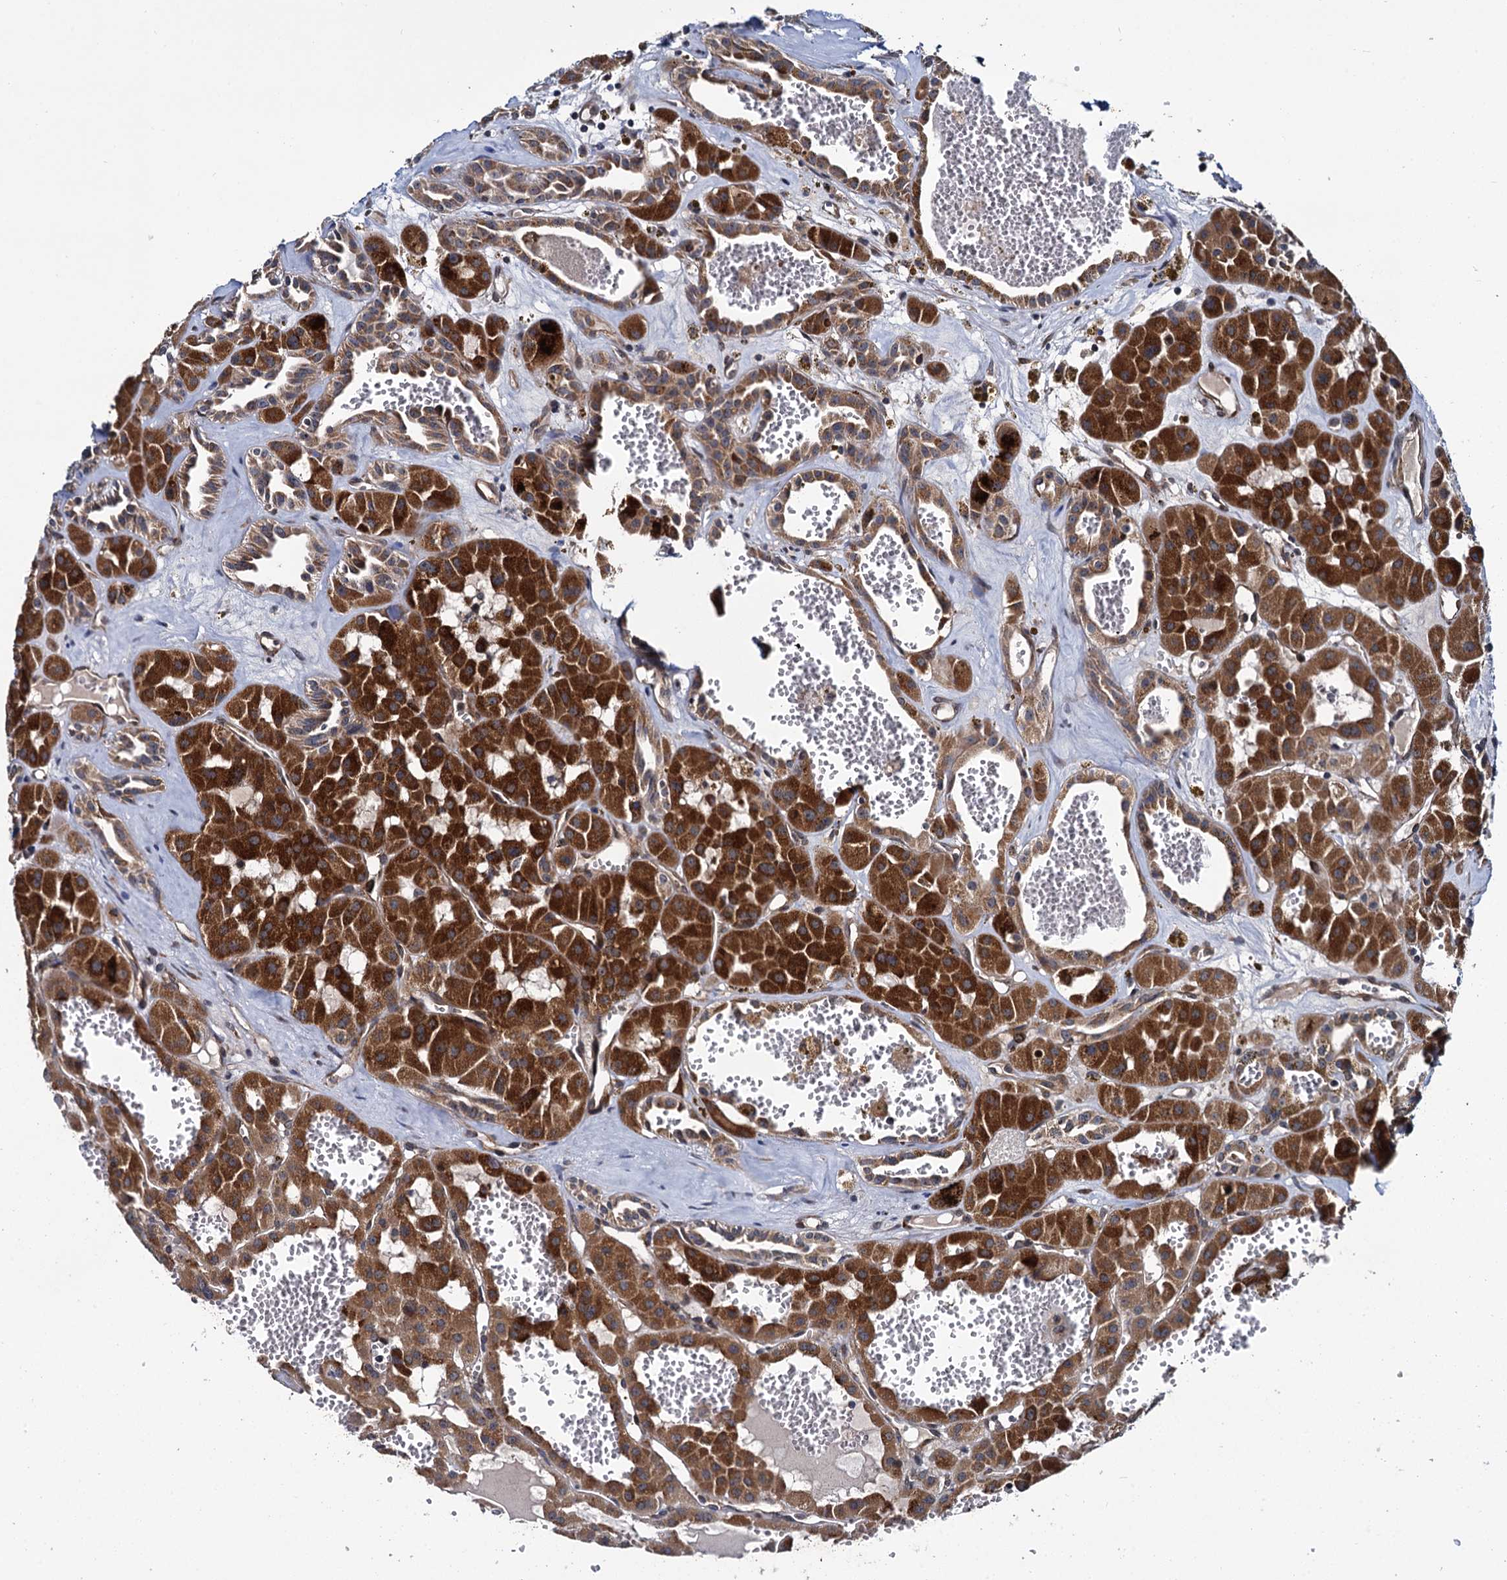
{"staining": {"intensity": "strong", "quantity": ">75%", "location": "cytoplasmic/membranous"}, "tissue": "renal cancer", "cell_type": "Tumor cells", "image_type": "cancer", "snomed": [{"axis": "morphology", "description": "Carcinoma, NOS"}, {"axis": "topography", "description": "Kidney"}], "caption": "Tumor cells display high levels of strong cytoplasmic/membranous positivity in about >75% of cells in renal cancer (carcinoma). The staining is performed using DAB (3,3'-diaminobenzidine) brown chromogen to label protein expression. The nuclei are counter-stained blue using hematoxylin.", "gene": "ARHGAP42", "patient": {"sex": "female", "age": 75}}